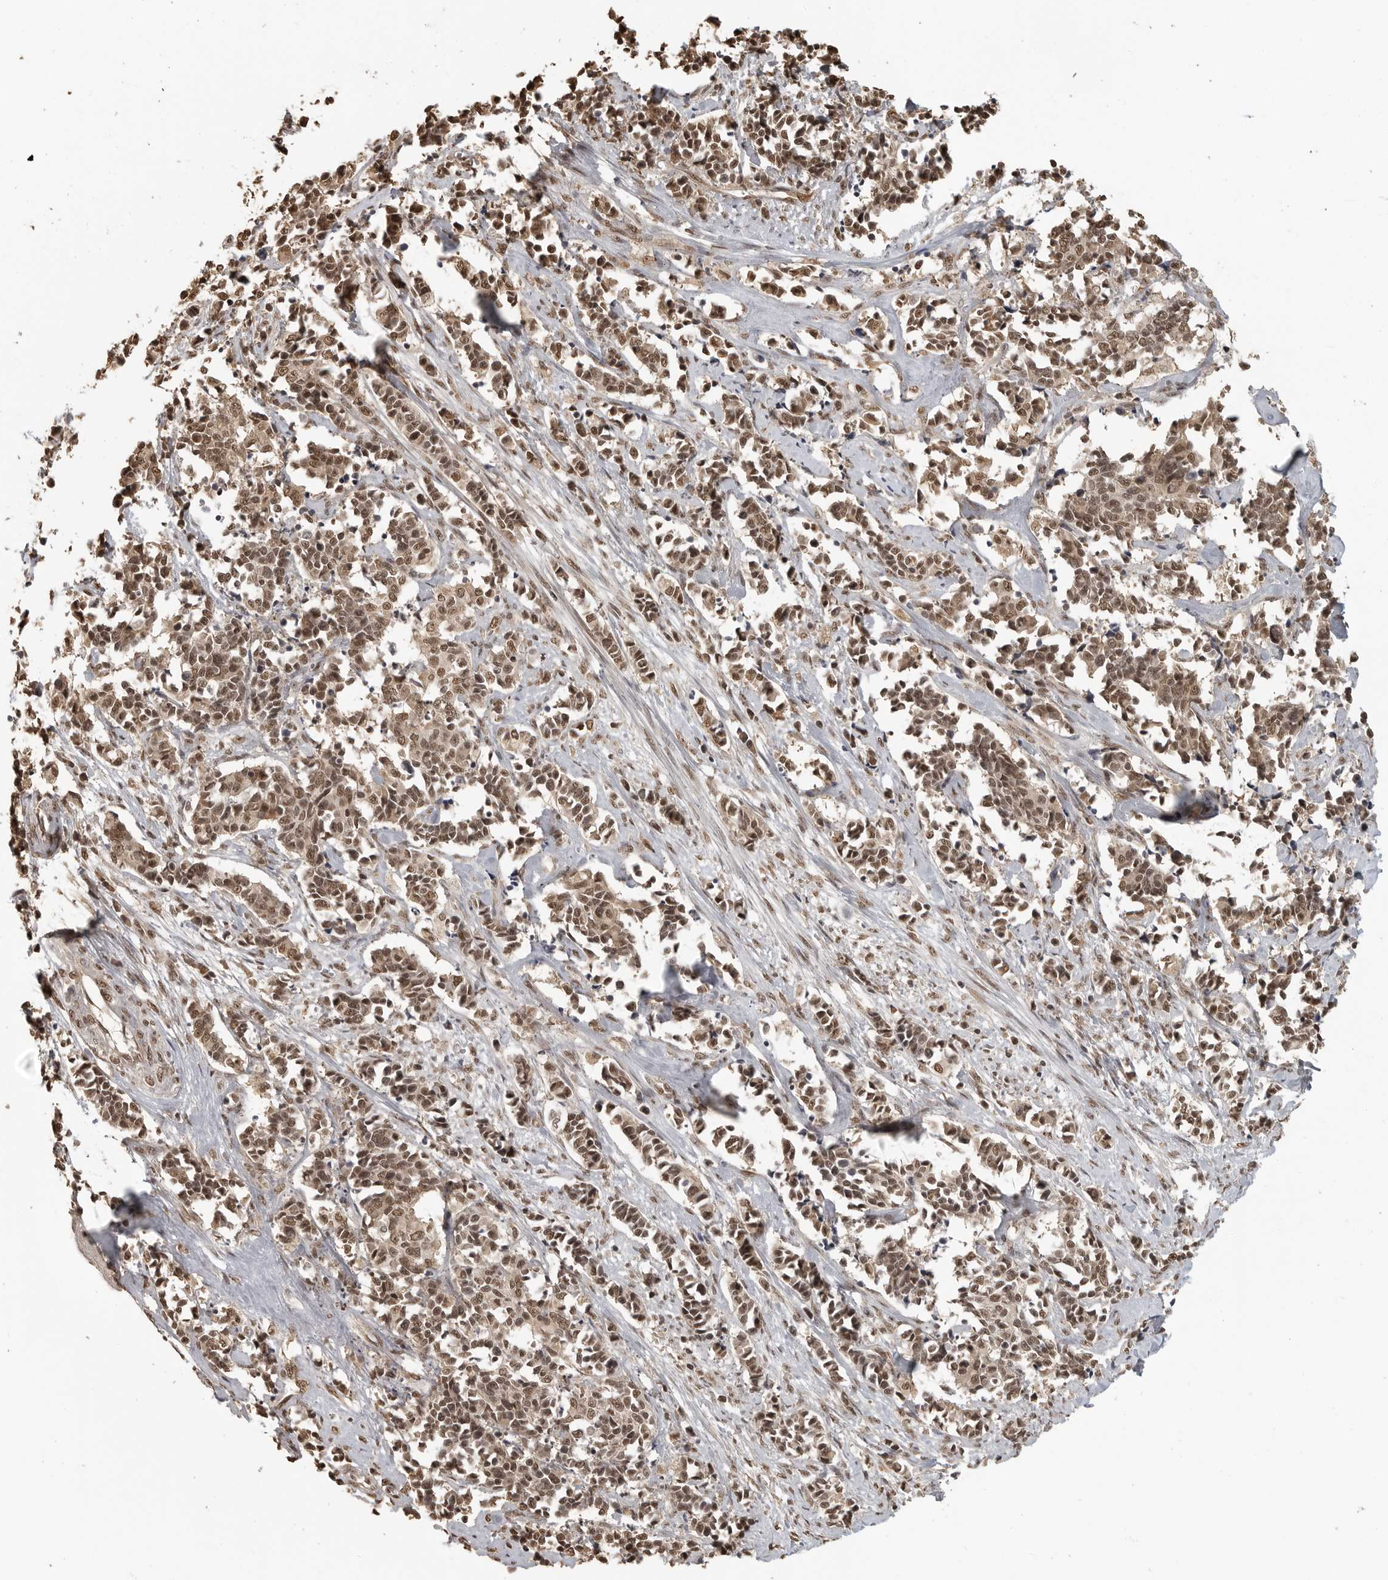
{"staining": {"intensity": "moderate", "quantity": ">75%", "location": "nuclear"}, "tissue": "cervical cancer", "cell_type": "Tumor cells", "image_type": "cancer", "snomed": [{"axis": "morphology", "description": "Normal tissue, NOS"}, {"axis": "morphology", "description": "Squamous cell carcinoma, NOS"}, {"axis": "topography", "description": "Cervix"}], "caption": "There is medium levels of moderate nuclear staining in tumor cells of cervical squamous cell carcinoma, as demonstrated by immunohistochemical staining (brown color).", "gene": "CLOCK", "patient": {"sex": "female", "age": 35}}